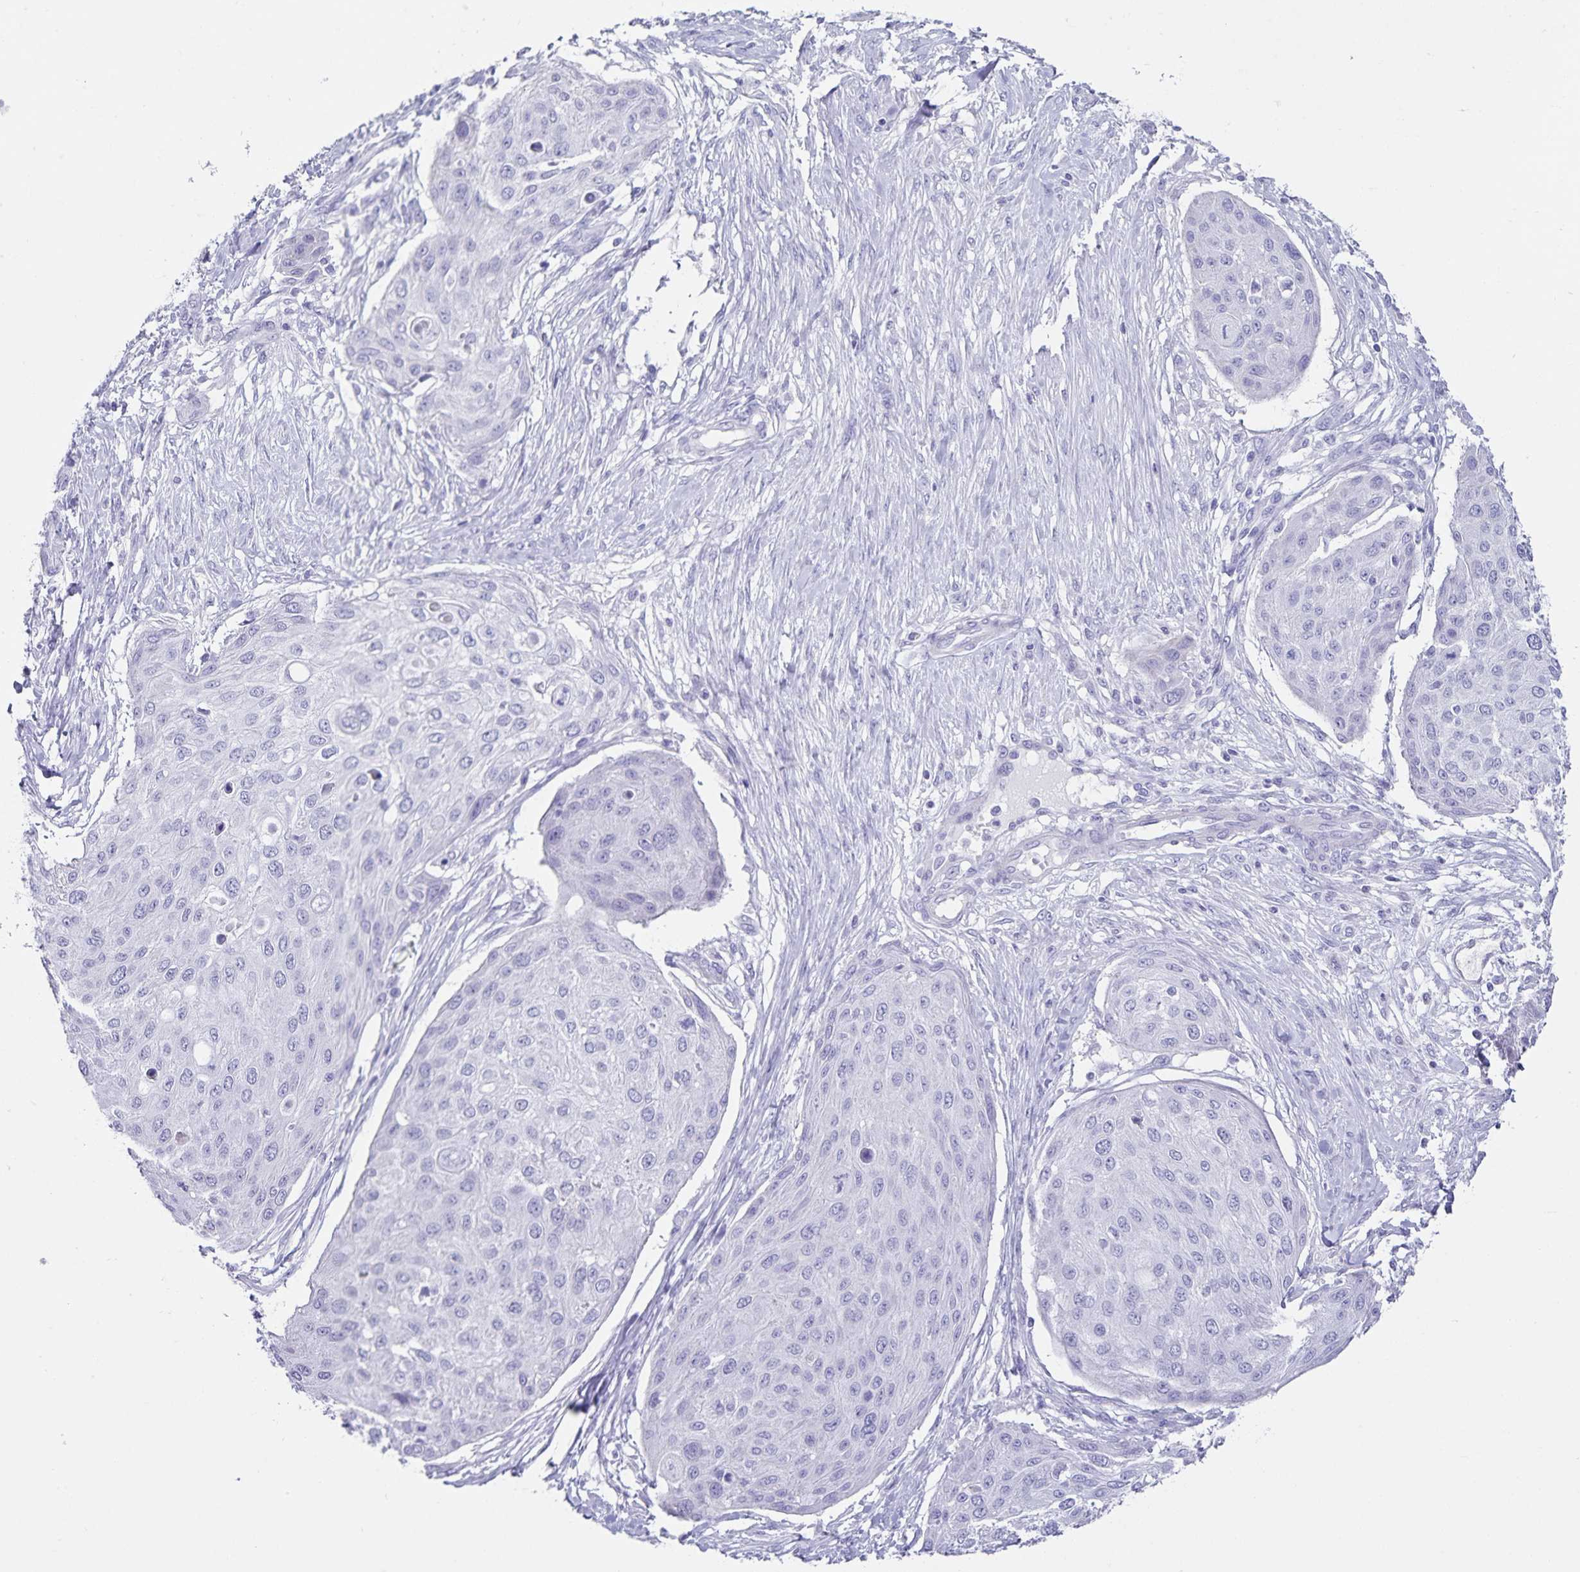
{"staining": {"intensity": "negative", "quantity": "none", "location": "none"}, "tissue": "skin cancer", "cell_type": "Tumor cells", "image_type": "cancer", "snomed": [{"axis": "morphology", "description": "Squamous cell carcinoma, NOS"}, {"axis": "topography", "description": "Skin"}], "caption": "The immunohistochemistry histopathology image has no significant positivity in tumor cells of skin cancer (squamous cell carcinoma) tissue. Brightfield microscopy of immunohistochemistry (IHC) stained with DAB (3,3'-diaminobenzidine) (brown) and hematoxylin (blue), captured at high magnification.", "gene": "C11orf42", "patient": {"sex": "female", "age": 87}}